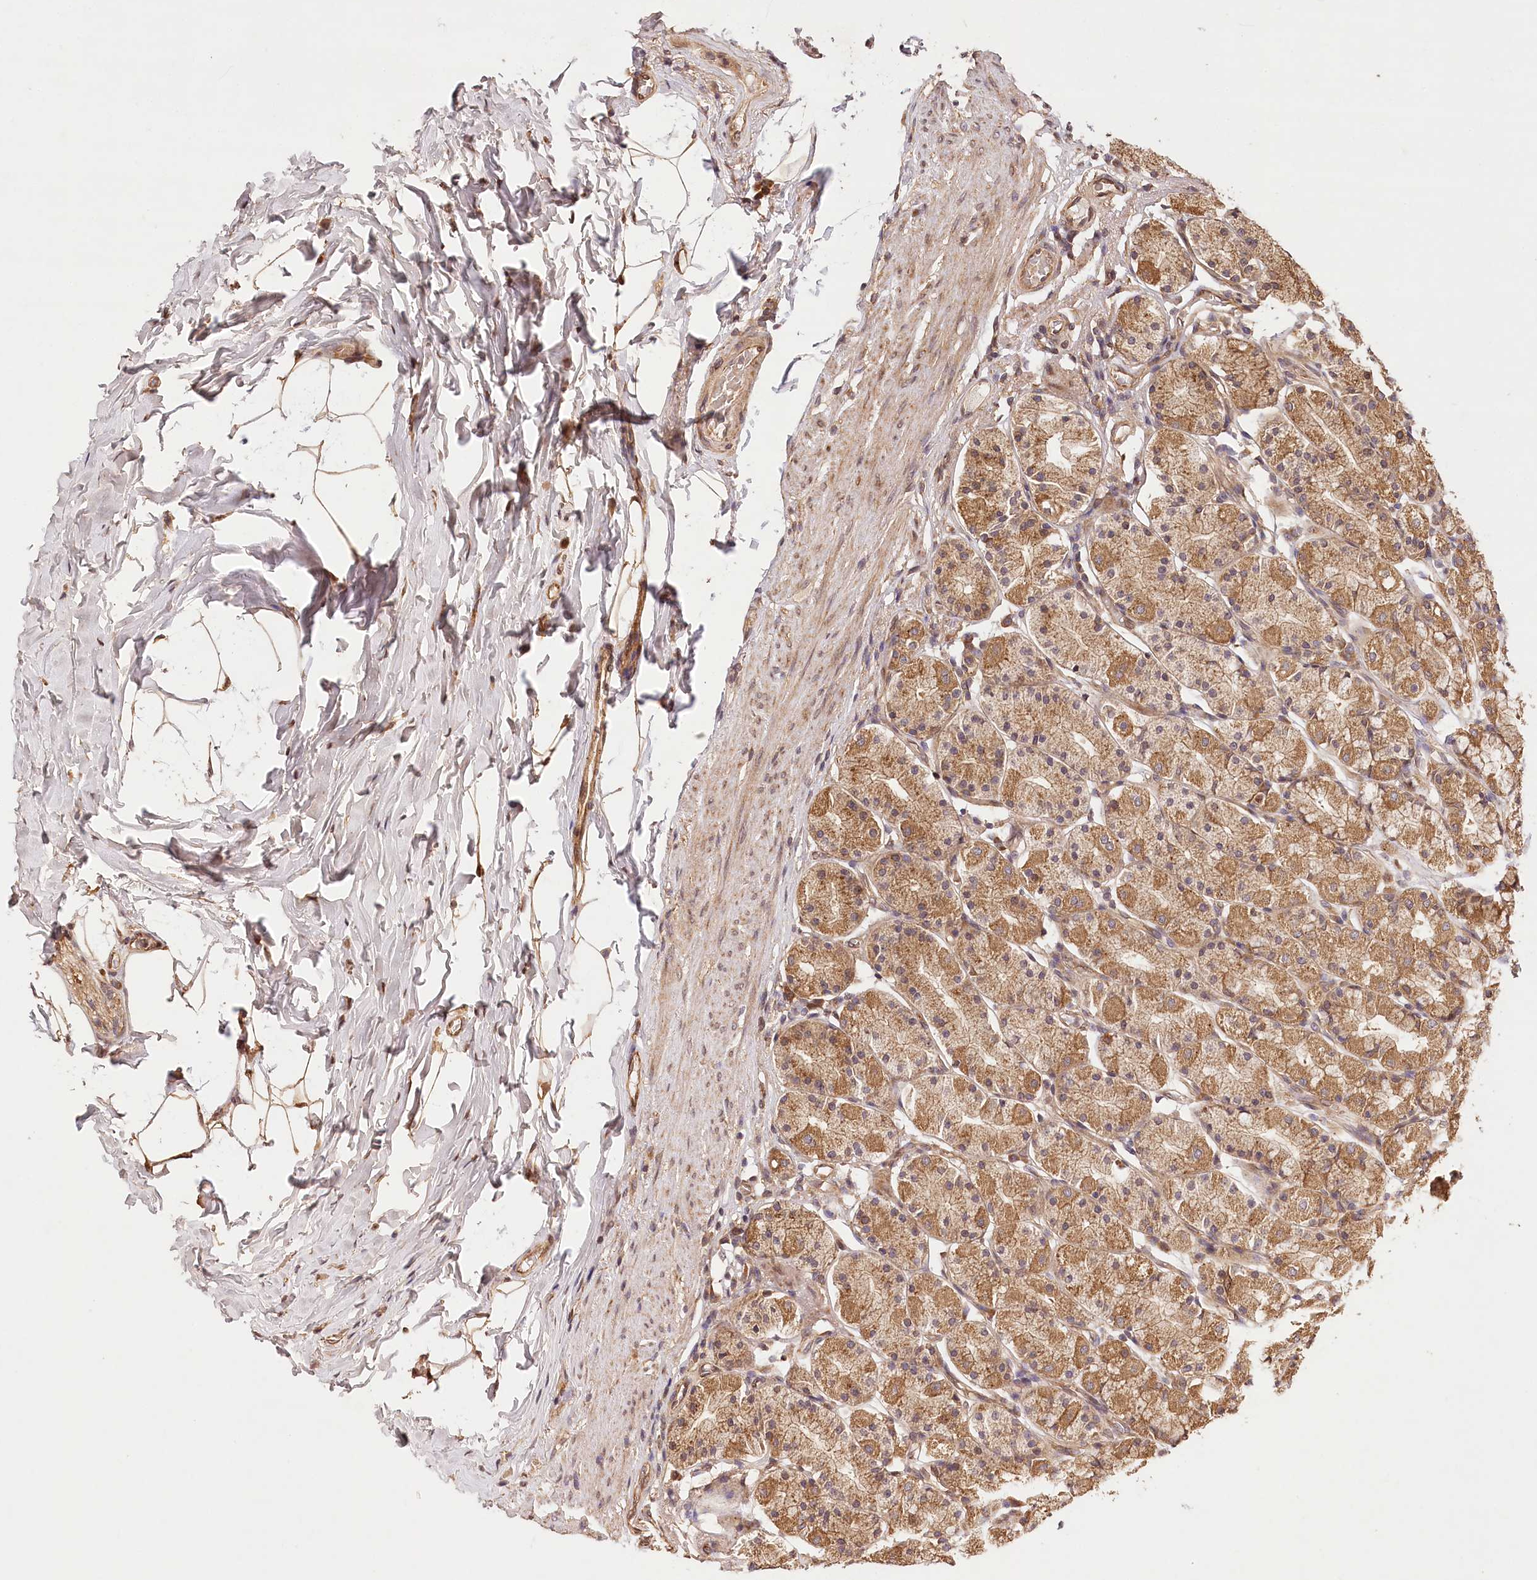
{"staining": {"intensity": "strong", "quantity": ">75%", "location": "cytoplasmic/membranous"}, "tissue": "stomach", "cell_type": "Glandular cells", "image_type": "normal", "snomed": [{"axis": "morphology", "description": "Normal tissue, NOS"}, {"axis": "topography", "description": "Stomach, upper"}], "caption": "Strong cytoplasmic/membranous staining is identified in about >75% of glandular cells in normal stomach. Immunohistochemistry (ihc) stains the protein in brown and the nuclei are stained blue.", "gene": "LSS", "patient": {"sex": "male", "age": 68}}